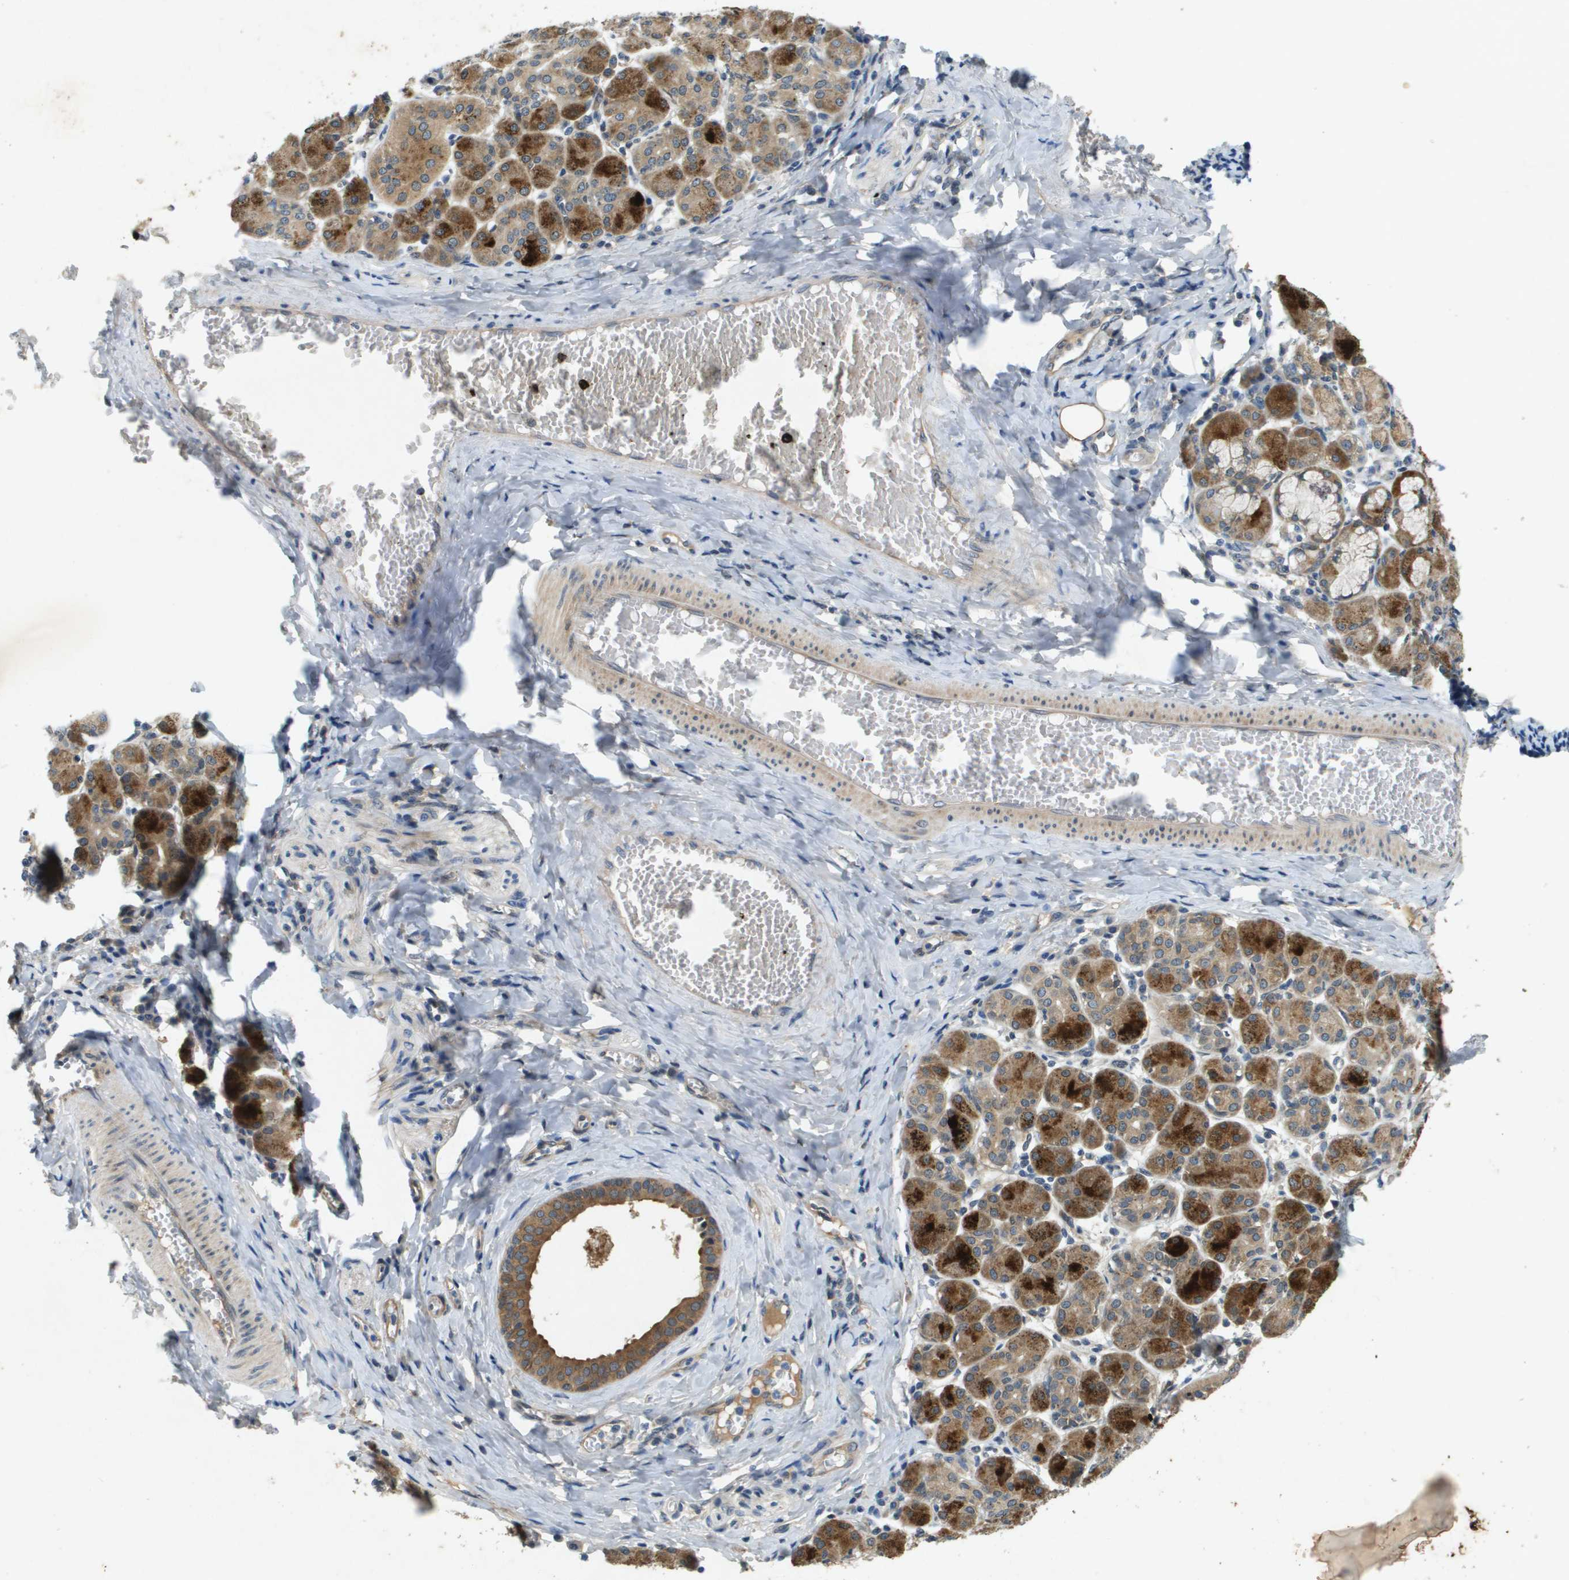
{"staining": {"intensity": "strong", "quantity": "25%-75%", "location": "cytoplasmic/membranous"}, "tissue": "salivary gland", "cell_type": "Glandular cells", "image_type": "normal", "snomed": [{"axis": "morphology", "description": "Normal tissue, NOS"}, {"axis": "morphology", "description": "Inflammation, NOS"}, {"axis": "topography", "description": "Lymph node"}, {"axis": "topography", "description": "Salivary gland"}], "caption": "Brown immunohistochemical staining in normal human salivary gland demonstrates strong cytoplasmic/membranous positivity in approximately 25%-75% of glandular cells.", "gene": "PGAP3", "patient": {"sex": "male", "age": 3}}